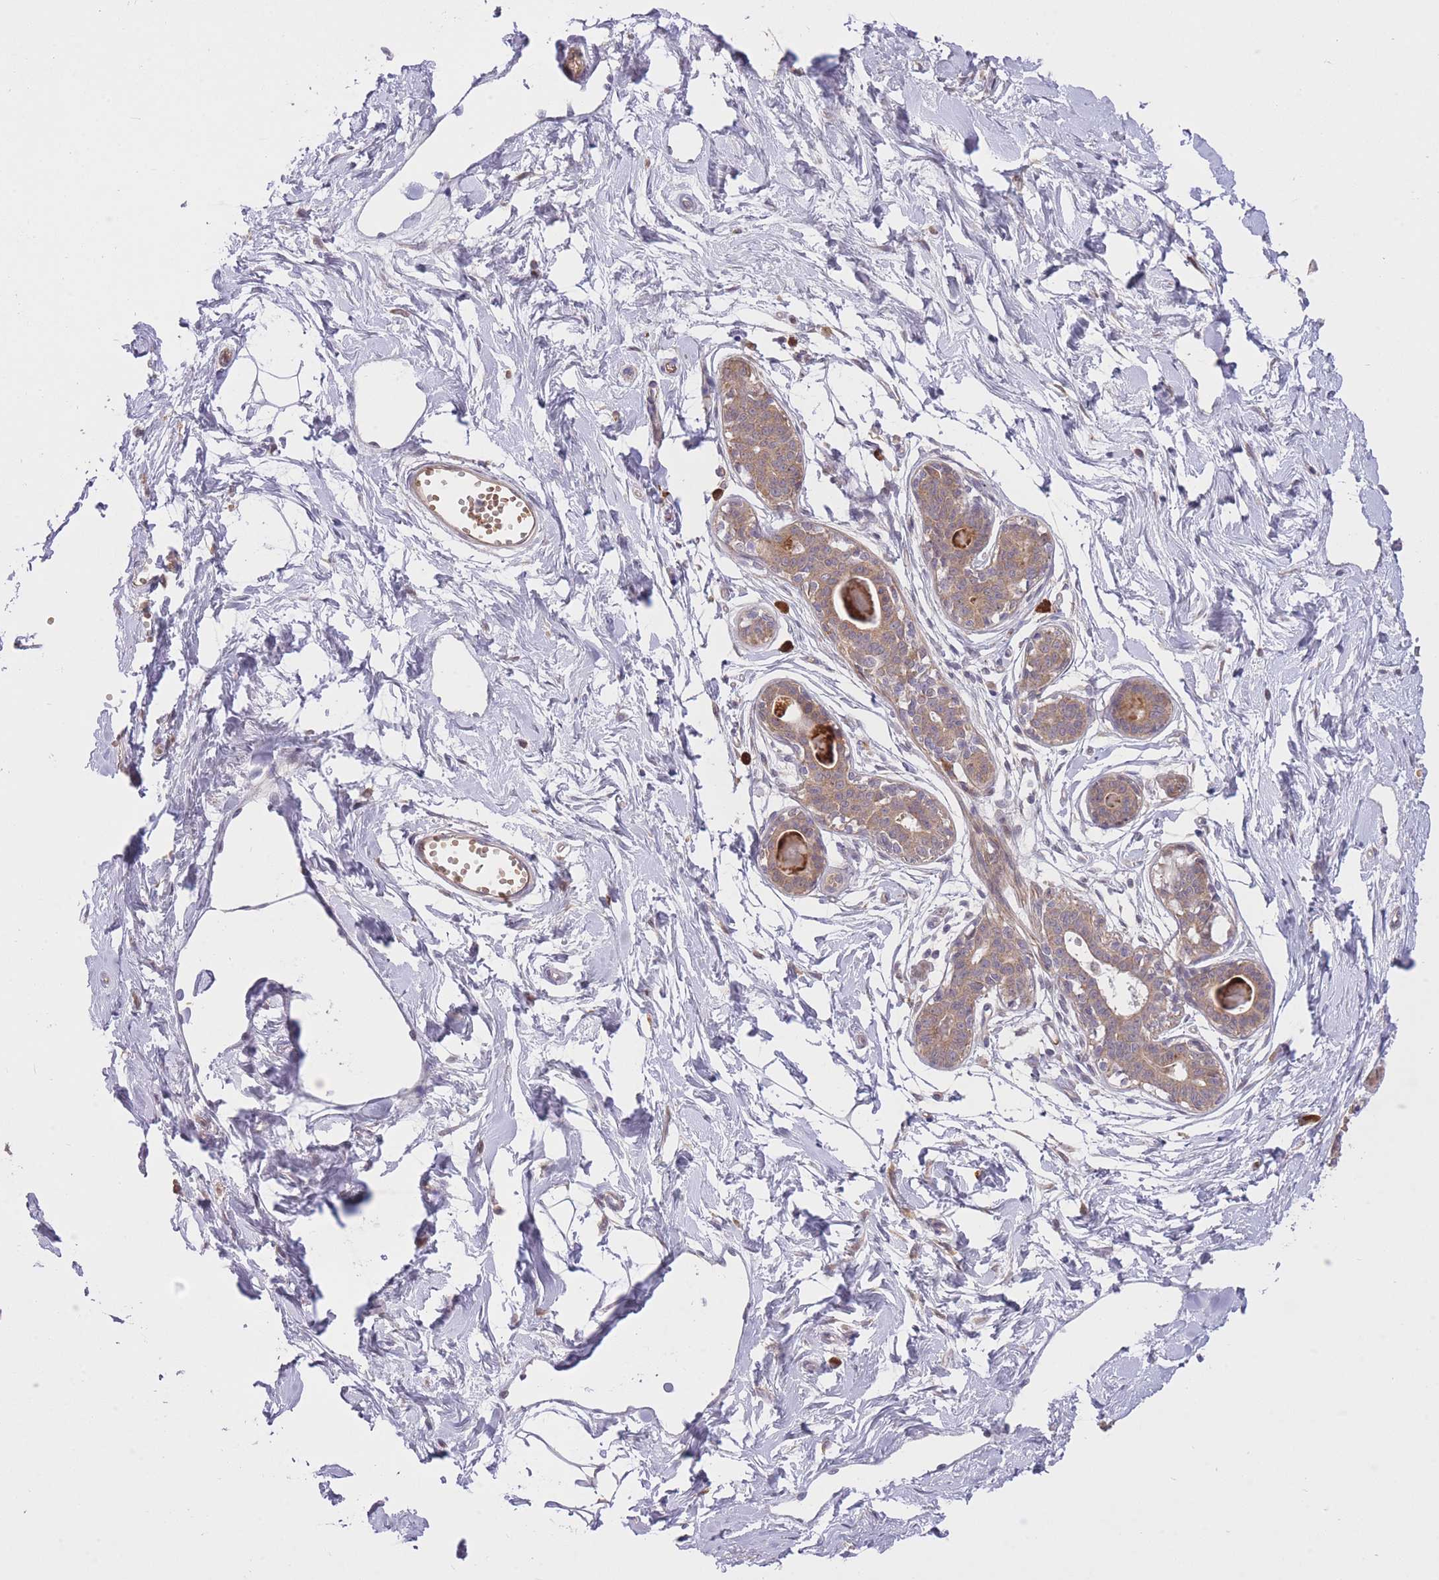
{"staining": {"intensity": "negative", "quantity": "none", "location": "none"}, "tissue": "breast", "cell_type": "Adipocytes", "image_type": "normal", "snomed": [{"axis": "morphology", "description": "Normal tissue, NOS"}, {"axis": "topography", "description": "Breast"}], "caption": "This is an IHC histopathology image of unremarkable human breast. There is no positivity in adipocytes.", "gene": "POLR3F", "patient": {"sex": "female", "age": 45}}